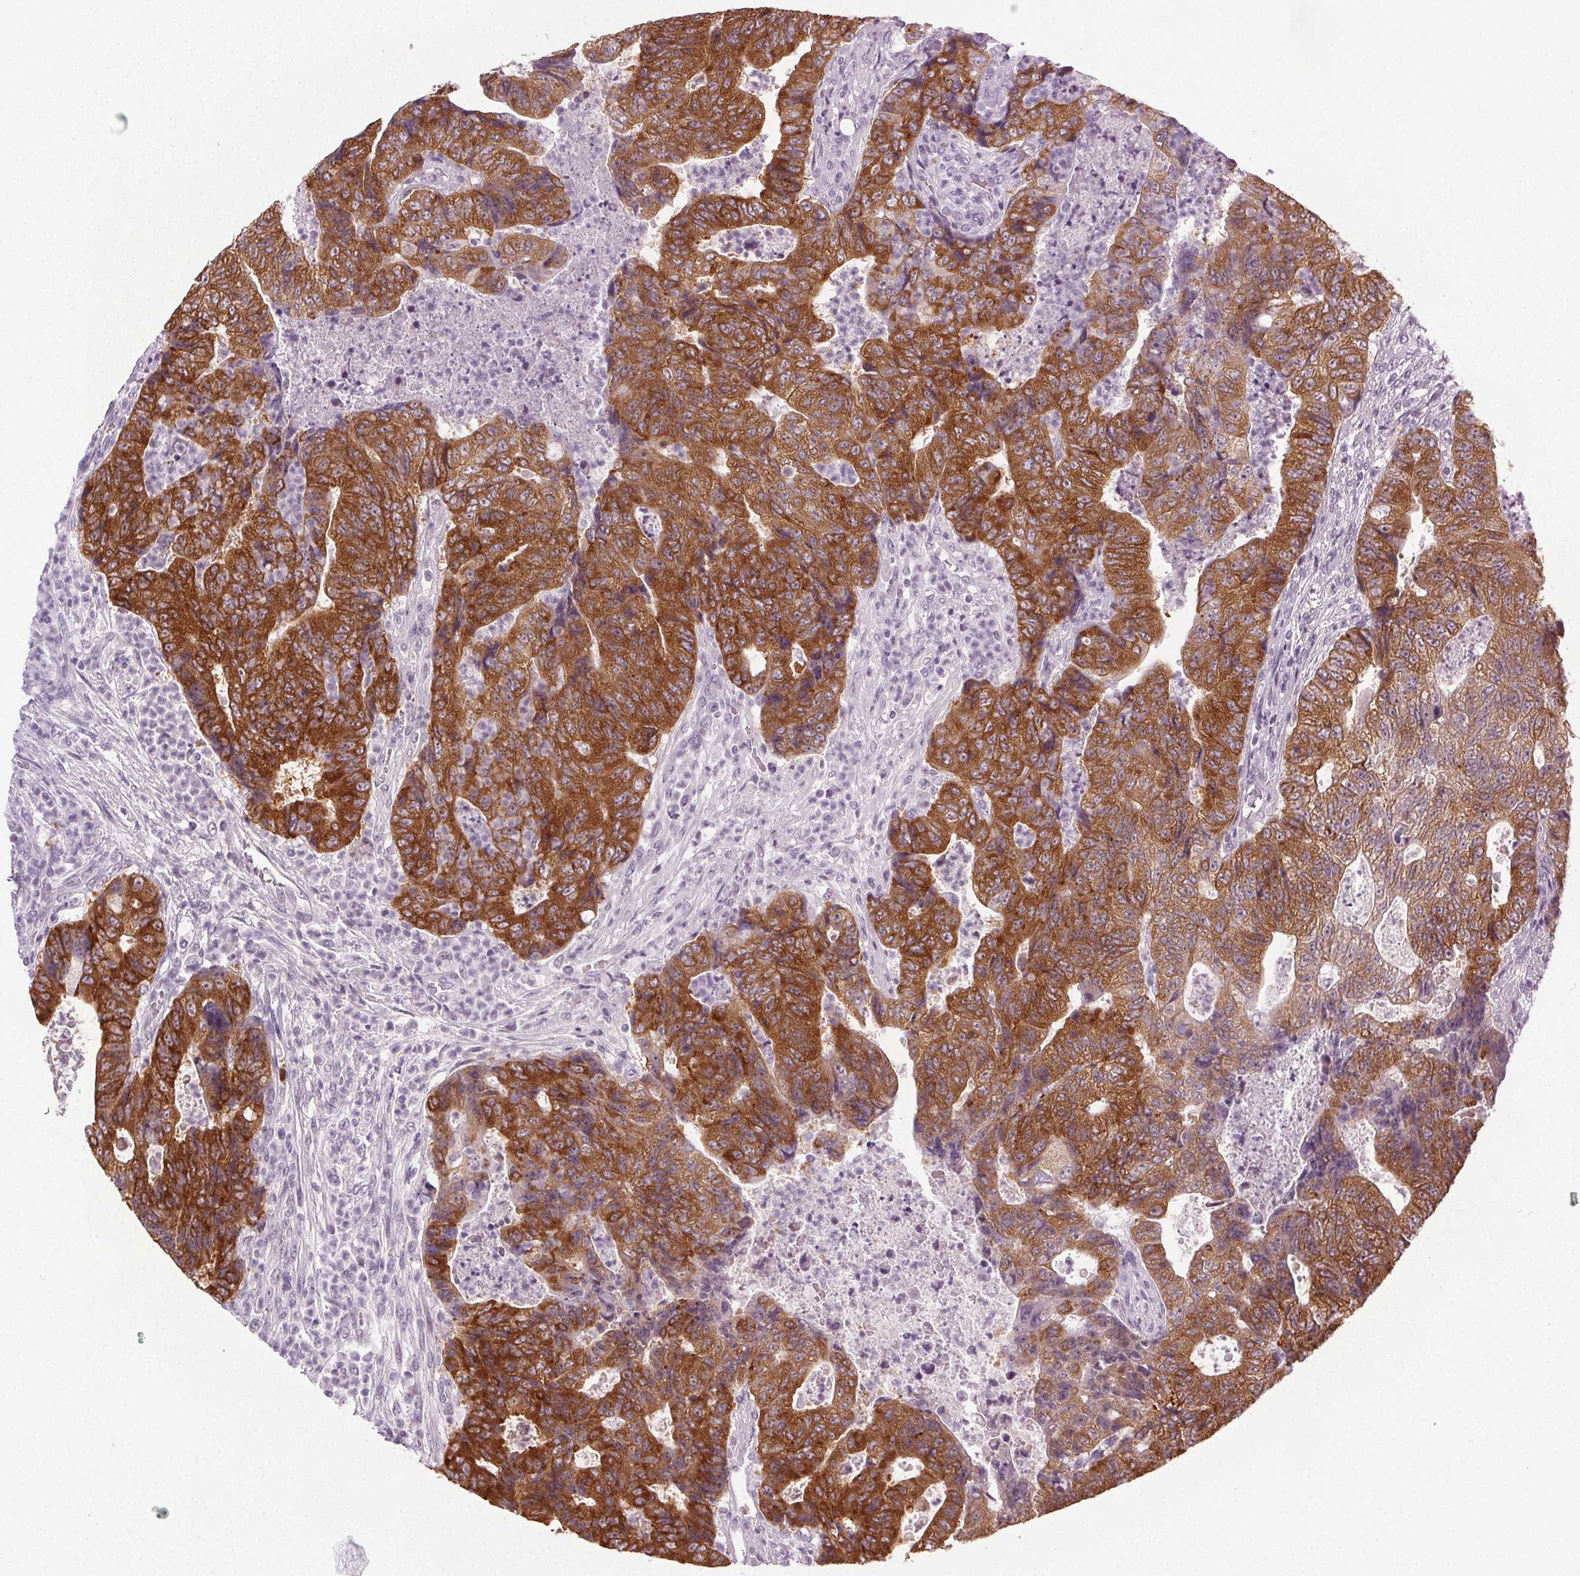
{"staining": {"intensity": "strong", "quantity": ">75%", "location": "cytoplasmic/membranous"}, "tissue": "colorectal cancer", "cell_type": "Tumor cells", "image_type": "cancer", "snomed": [{"axis": "morphology", "description": "Adenocarcinoma, NOS"}, {"axis": "topography", "description": "Colon"}], "caption": "Protein analysis of colorectal cancer tissue exhibits strong cytoplasmic/membranous staining in about >75% of tumor cells.", "gene": "IGF2BP1", "patient": {"sex": "female", "age": 48}}